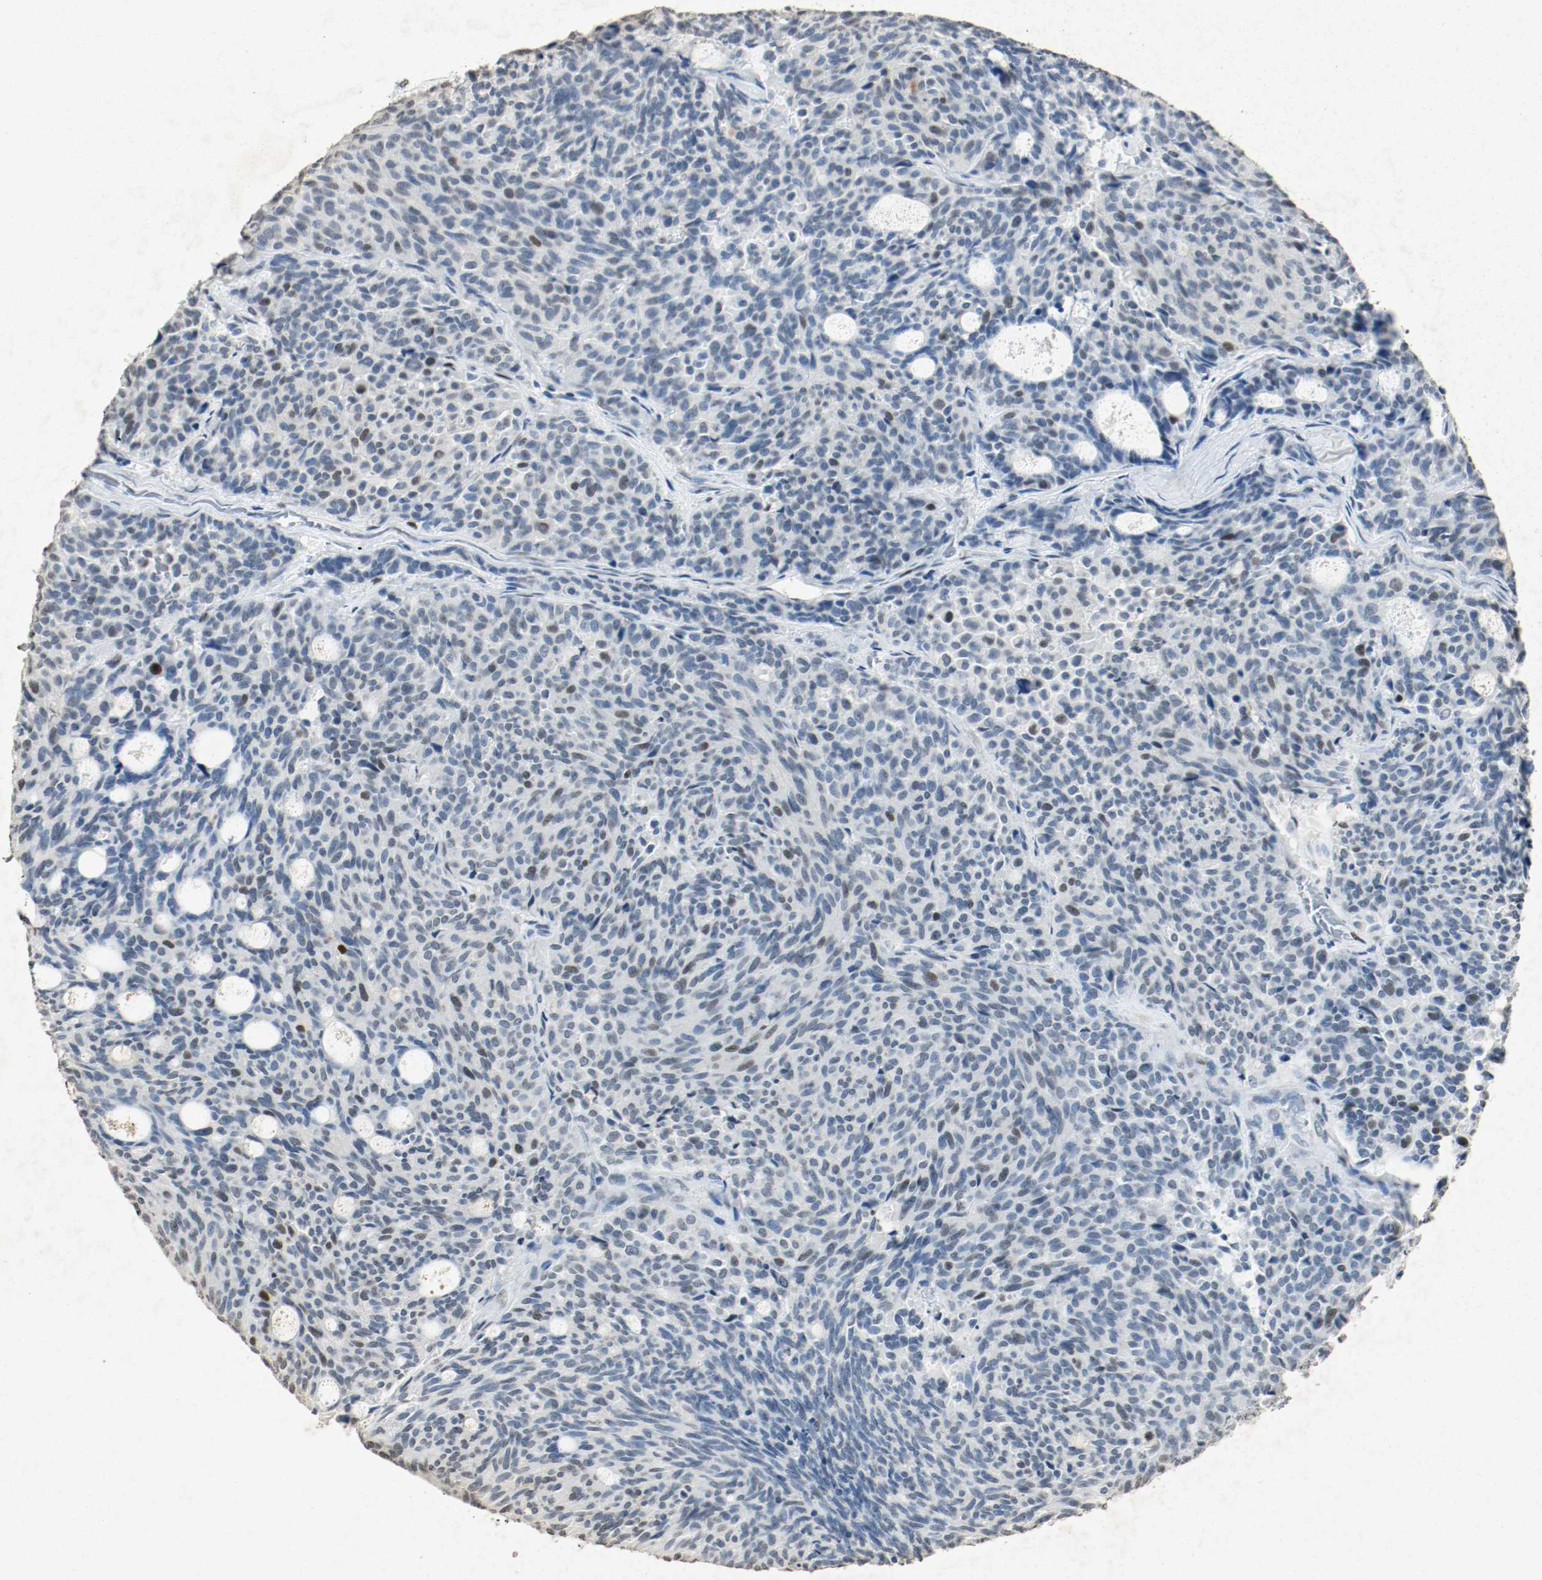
{"staining": {"intensity": "weak", "quantity": "25%-75%", "location": "nuclear"}, "tissue": "carcinoid", "cell_type": "Tumor cells", "image_type": "cancer", "snomed": [{"axis": "morphology", "description": "Carcinoid, malignant, NOS"}, {"axis": "topography", "description": "Pancreas"}], "caption": "Immunohistochemistry (IHC) image of human carcinoid stained for a protein (brown), which exhibits low levels of weak nuclear positivity in about 25%-75% of tumor cells.", "gene": "DNMT1", "patient": {"sex": "female", "age": 54}}